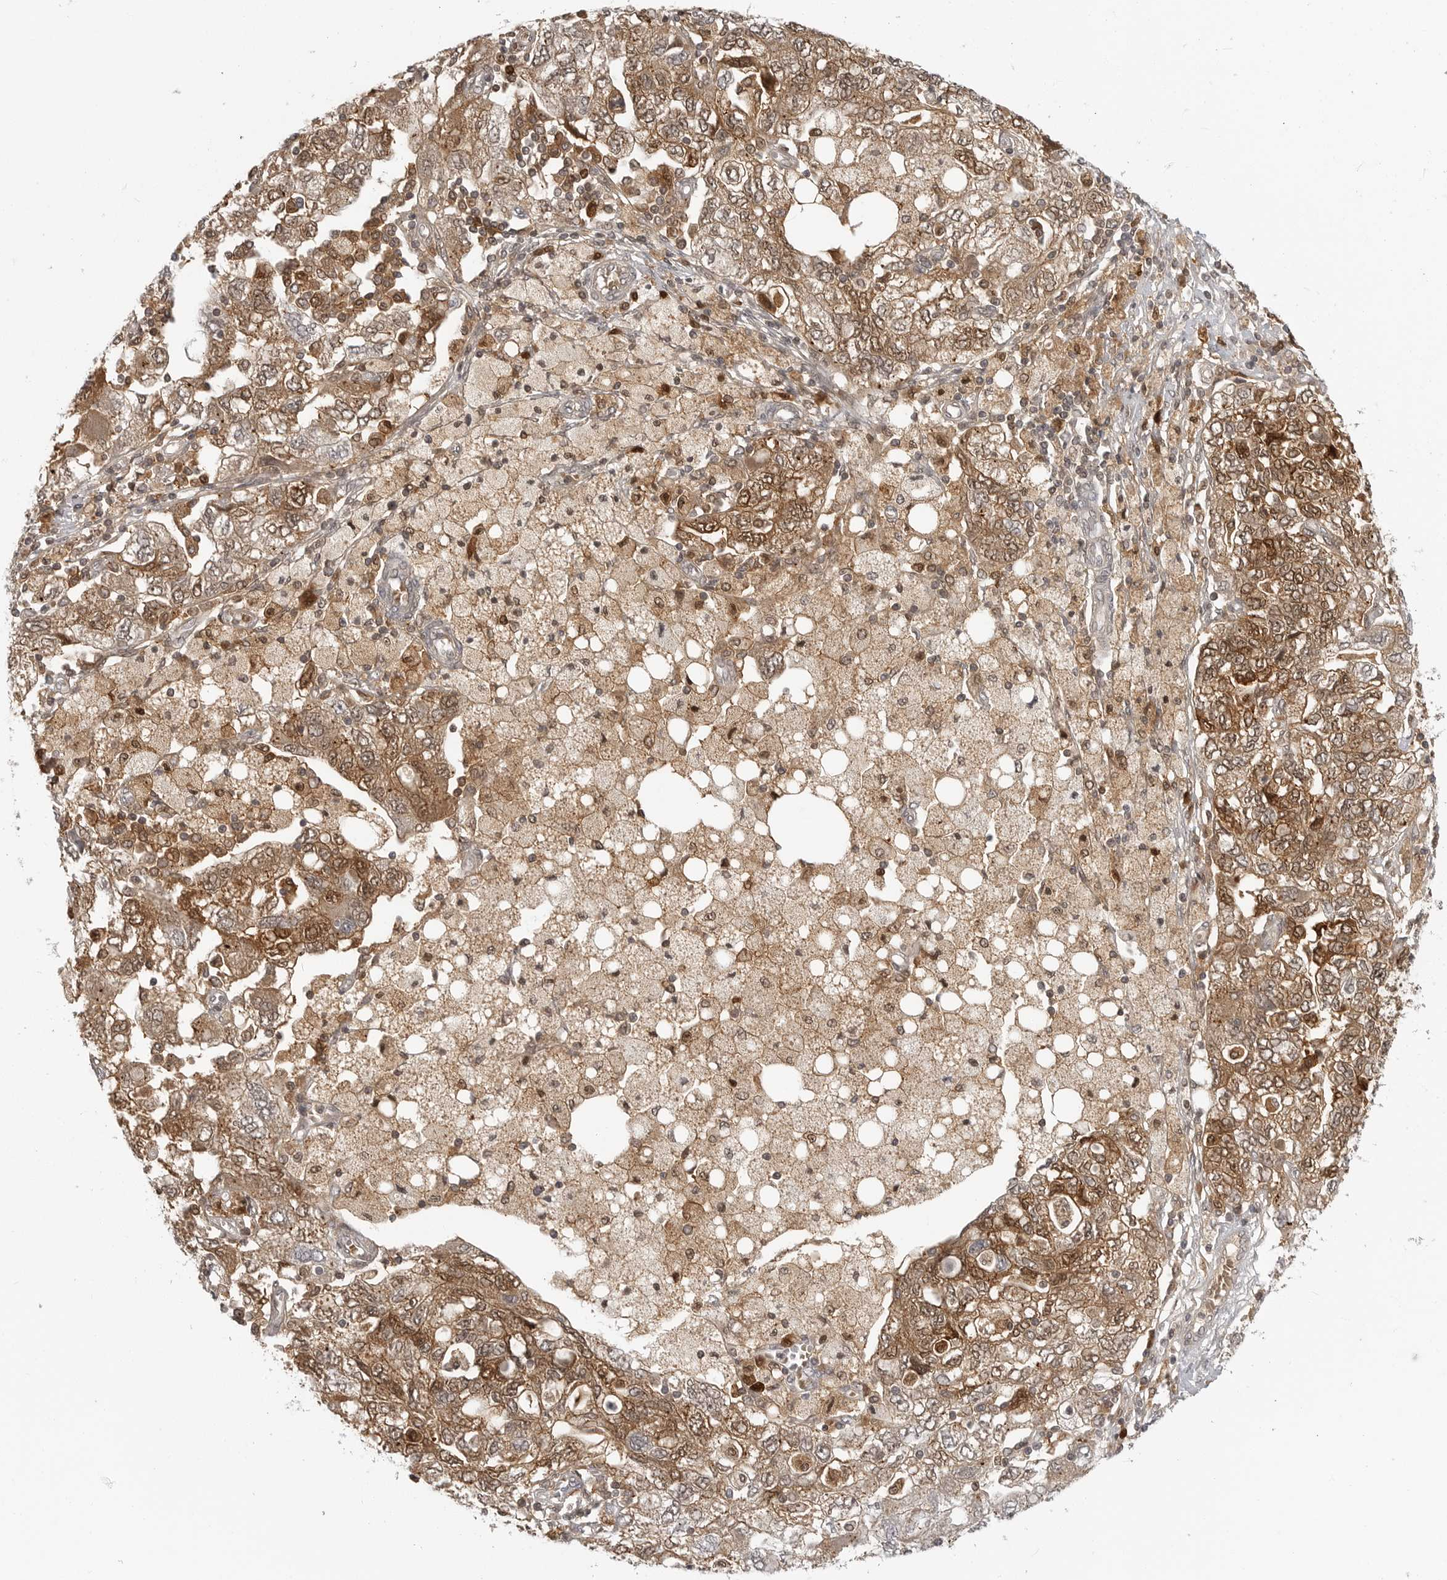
{"staining": {"intensity": "moderate", "quantity": ">75%", "location": "cytoplasmic/membranous"}, "tissue": "ovarian cancer", "cell_type": "Tumor cells", "image_type": "cancer", "snomed": [{"axis": "morphology", "description": "Carcinoma, NOS"}, {"axis": "morphology", "description": "Cystadenocarcinoma, serous, NOS"}, {"axis": "topography", "description": "Ovary"}], "caption": "This is a histology image of IHC staining of serous cystadenocarcinoma (ovarian), which shows moderate staining in the cytoplasmic/membranous of tumor cells.", "gene": "CTIF", "patient": {"sex": "female", "age": 69}}